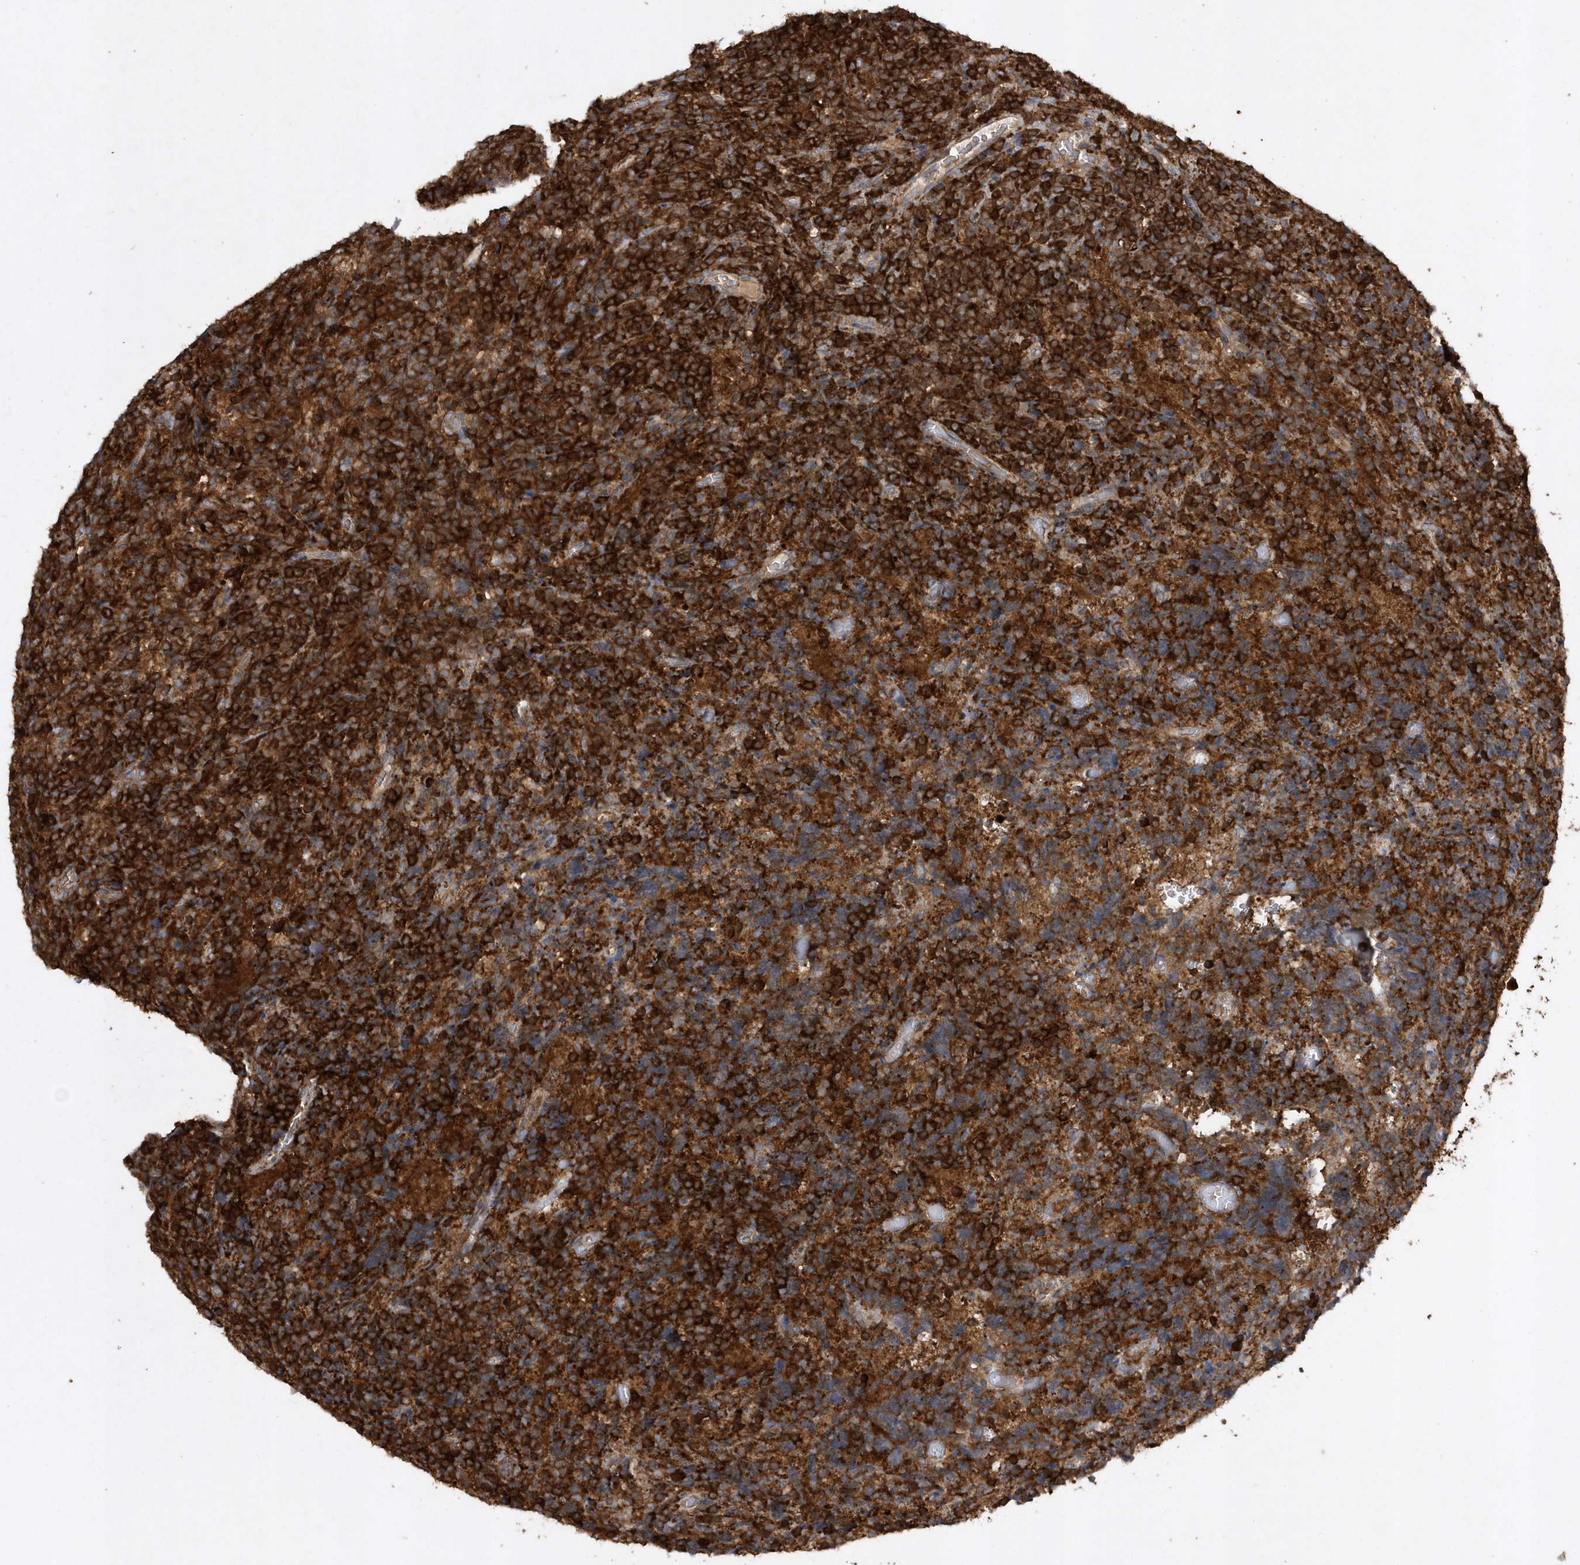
{"staining": {"intensity": "strong", "quantity": "25%-75%", "location": "cytoplasmic/membranous"}, "tissue": "glioma", "cell_type": "Tumor cells", "image_type": "cancer", "snomed": [{"axis": "morphology", "description": "Glioma, malignant, Low grade"}, {"axis": "topography", "description": "Brain"}], "caption": "IHC (DAB (3,3'-diaminobenzidine)) staining of malignant glioma (low-grade) reveals strong cytoplasmic/membranous protein staining in about 25%-75% of tumor cells.", "gene": "PAICS", "patient": {"sex": "female", "age": 1}}